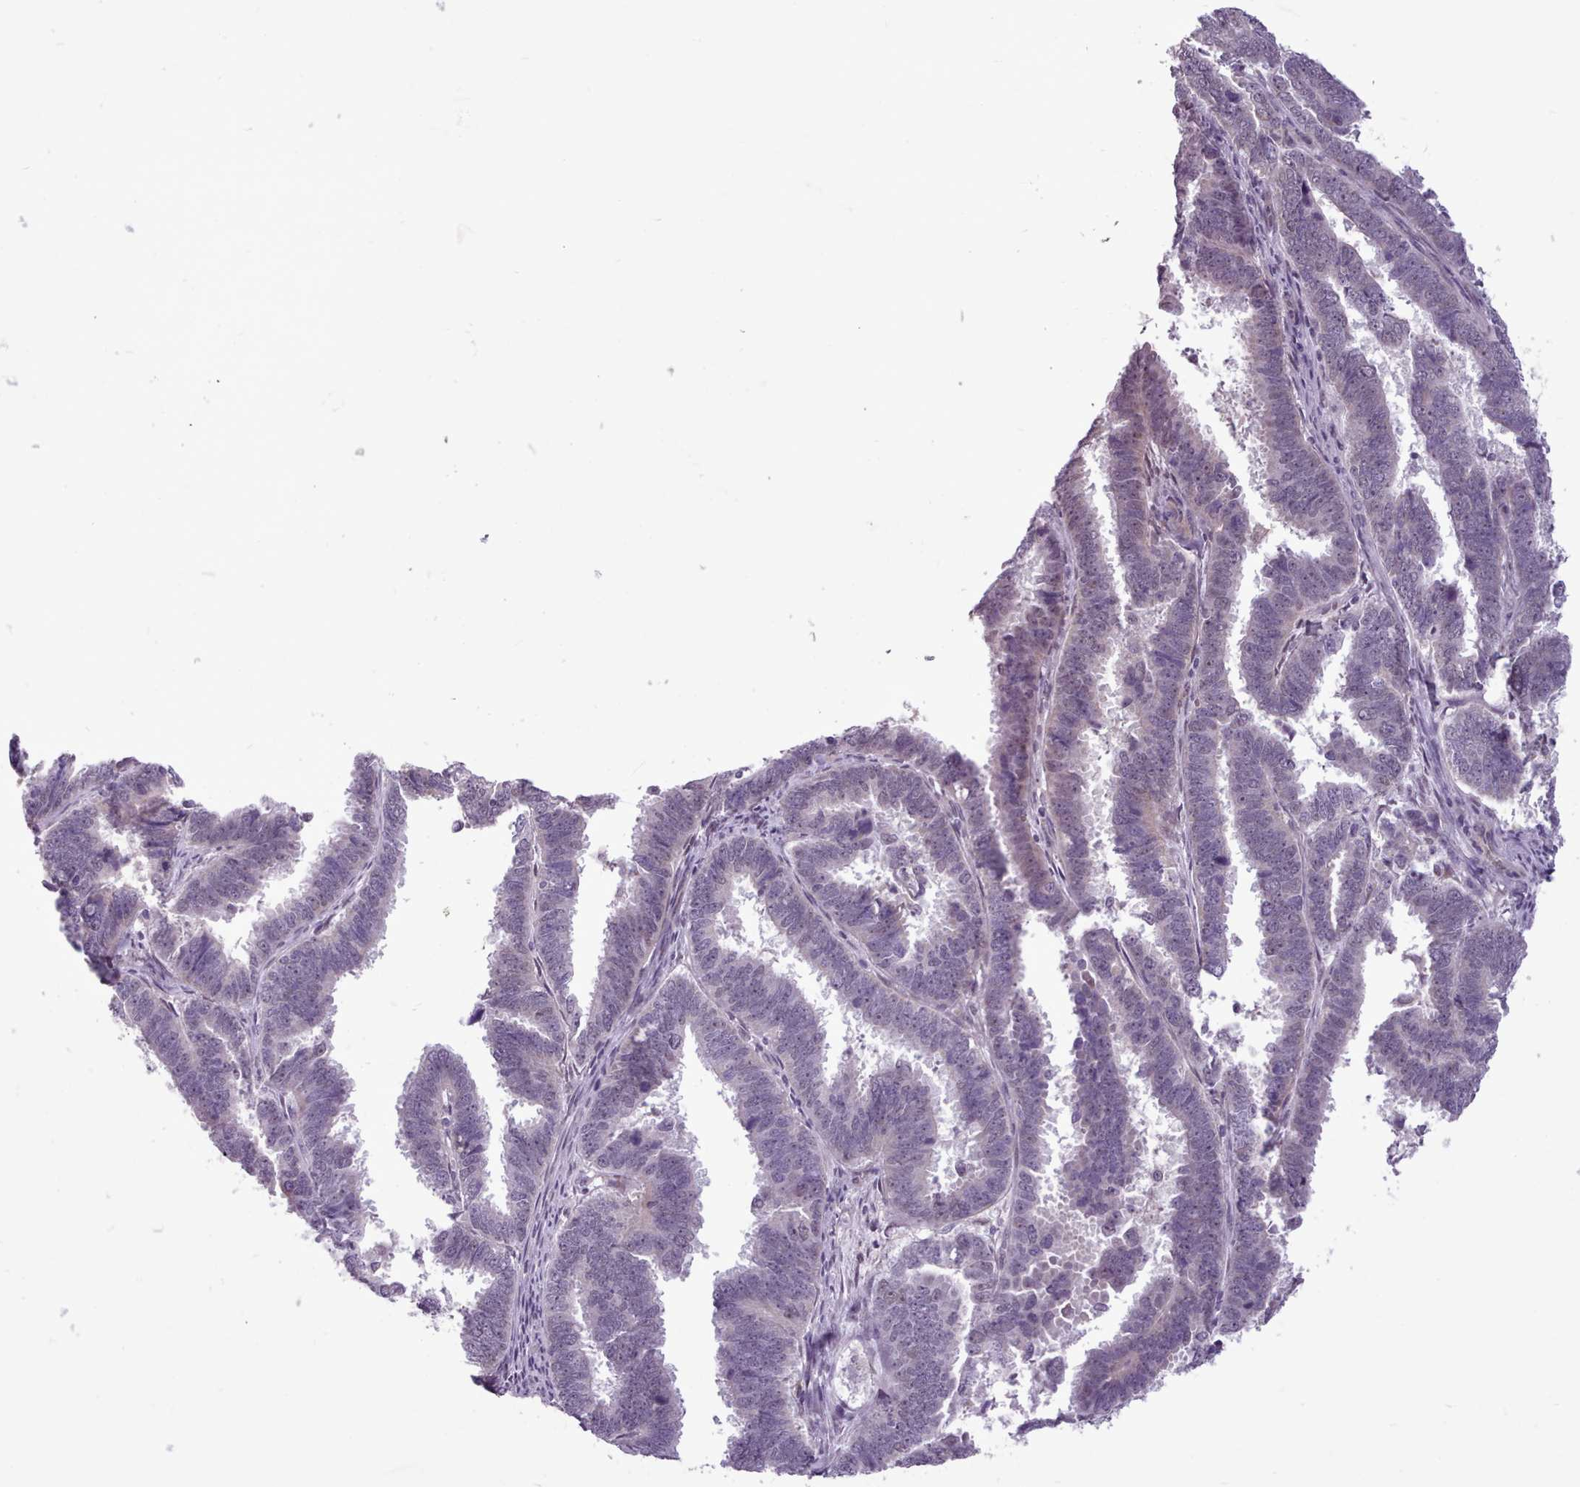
{"staining": {"intensity": "negative", "quantity": "none", "location": "none"}, "tissue": "endometrial cancer", "cell_type": "Tumor cells", "image_type": "cancer", "snomed": [{"axis": "morphology", "description": "Adenocarcinoma, NOS"}, {"axis": "topography", "description": "Endometrium"}], "caption": "Tumor cells show no significant staining in adenocarcinoma (endometrial). (IHC, brightfield microscopy, high magnification).", "gene": "SLURP1", "patient": {"sex": "female", "age": 75}}